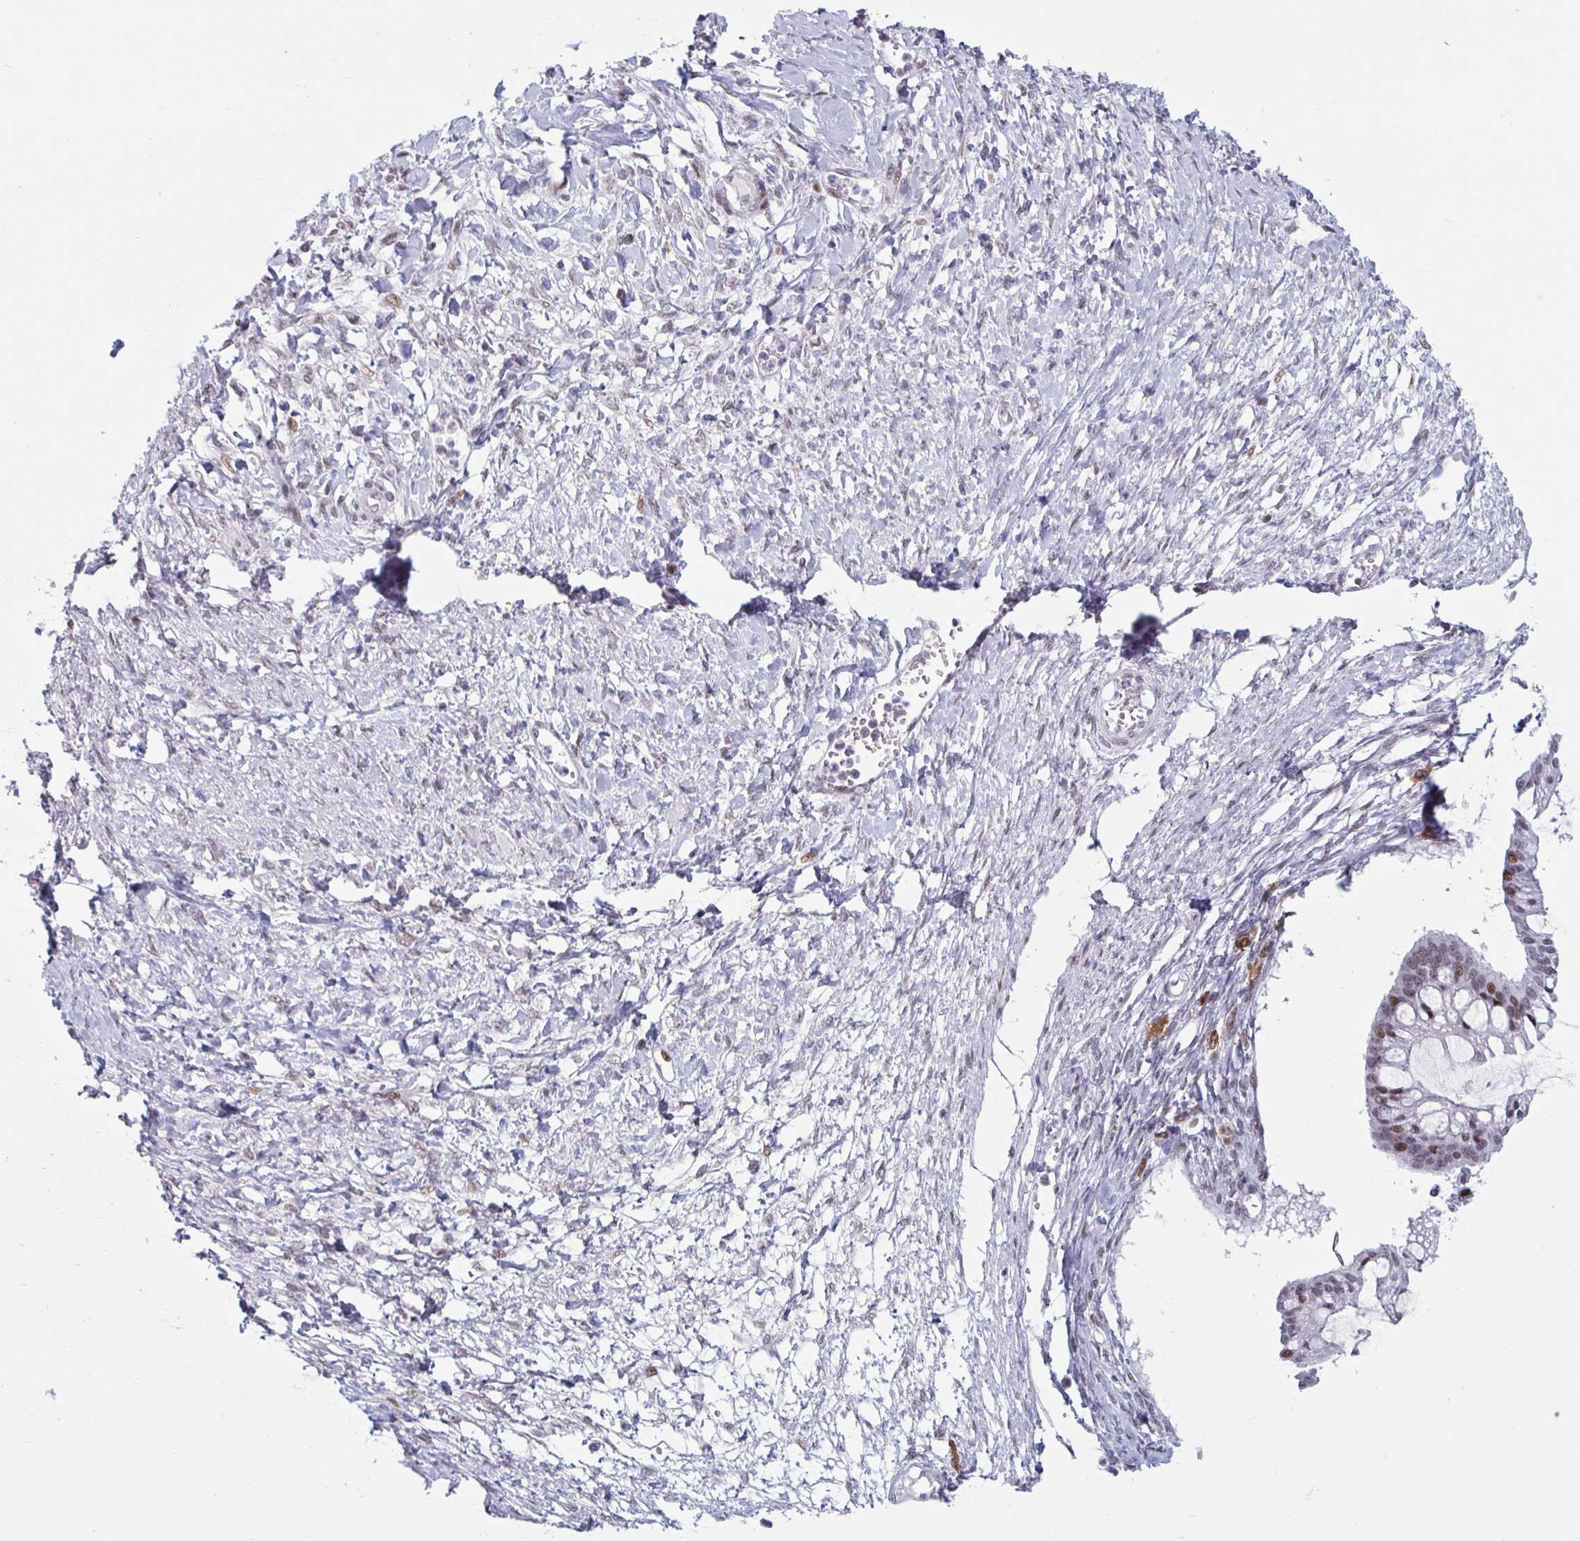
{"staining": {"intensity": "moderate", "quantity": "25%-75%", "location": "nuclear"}, "tissue": "ovarian cancer", "cell_type": "Tumor cells", "image_type": "cancer", "snomed": [{"axis": "morphology", "description": "Cystadenocarcinoma, mucinous, NOS"}, {"axis": "topography", "description": "Ovary"}], "caption": "Immunohistochemical staining of human mucinous cystadenocarcinoma (ovarian) demonstrates medium levels of moderate nuclear protein staining in approximately 25%-75% of tumor cells.", "gene": "HSD17B6", "patient": {"sex": "female", "age": 73}}